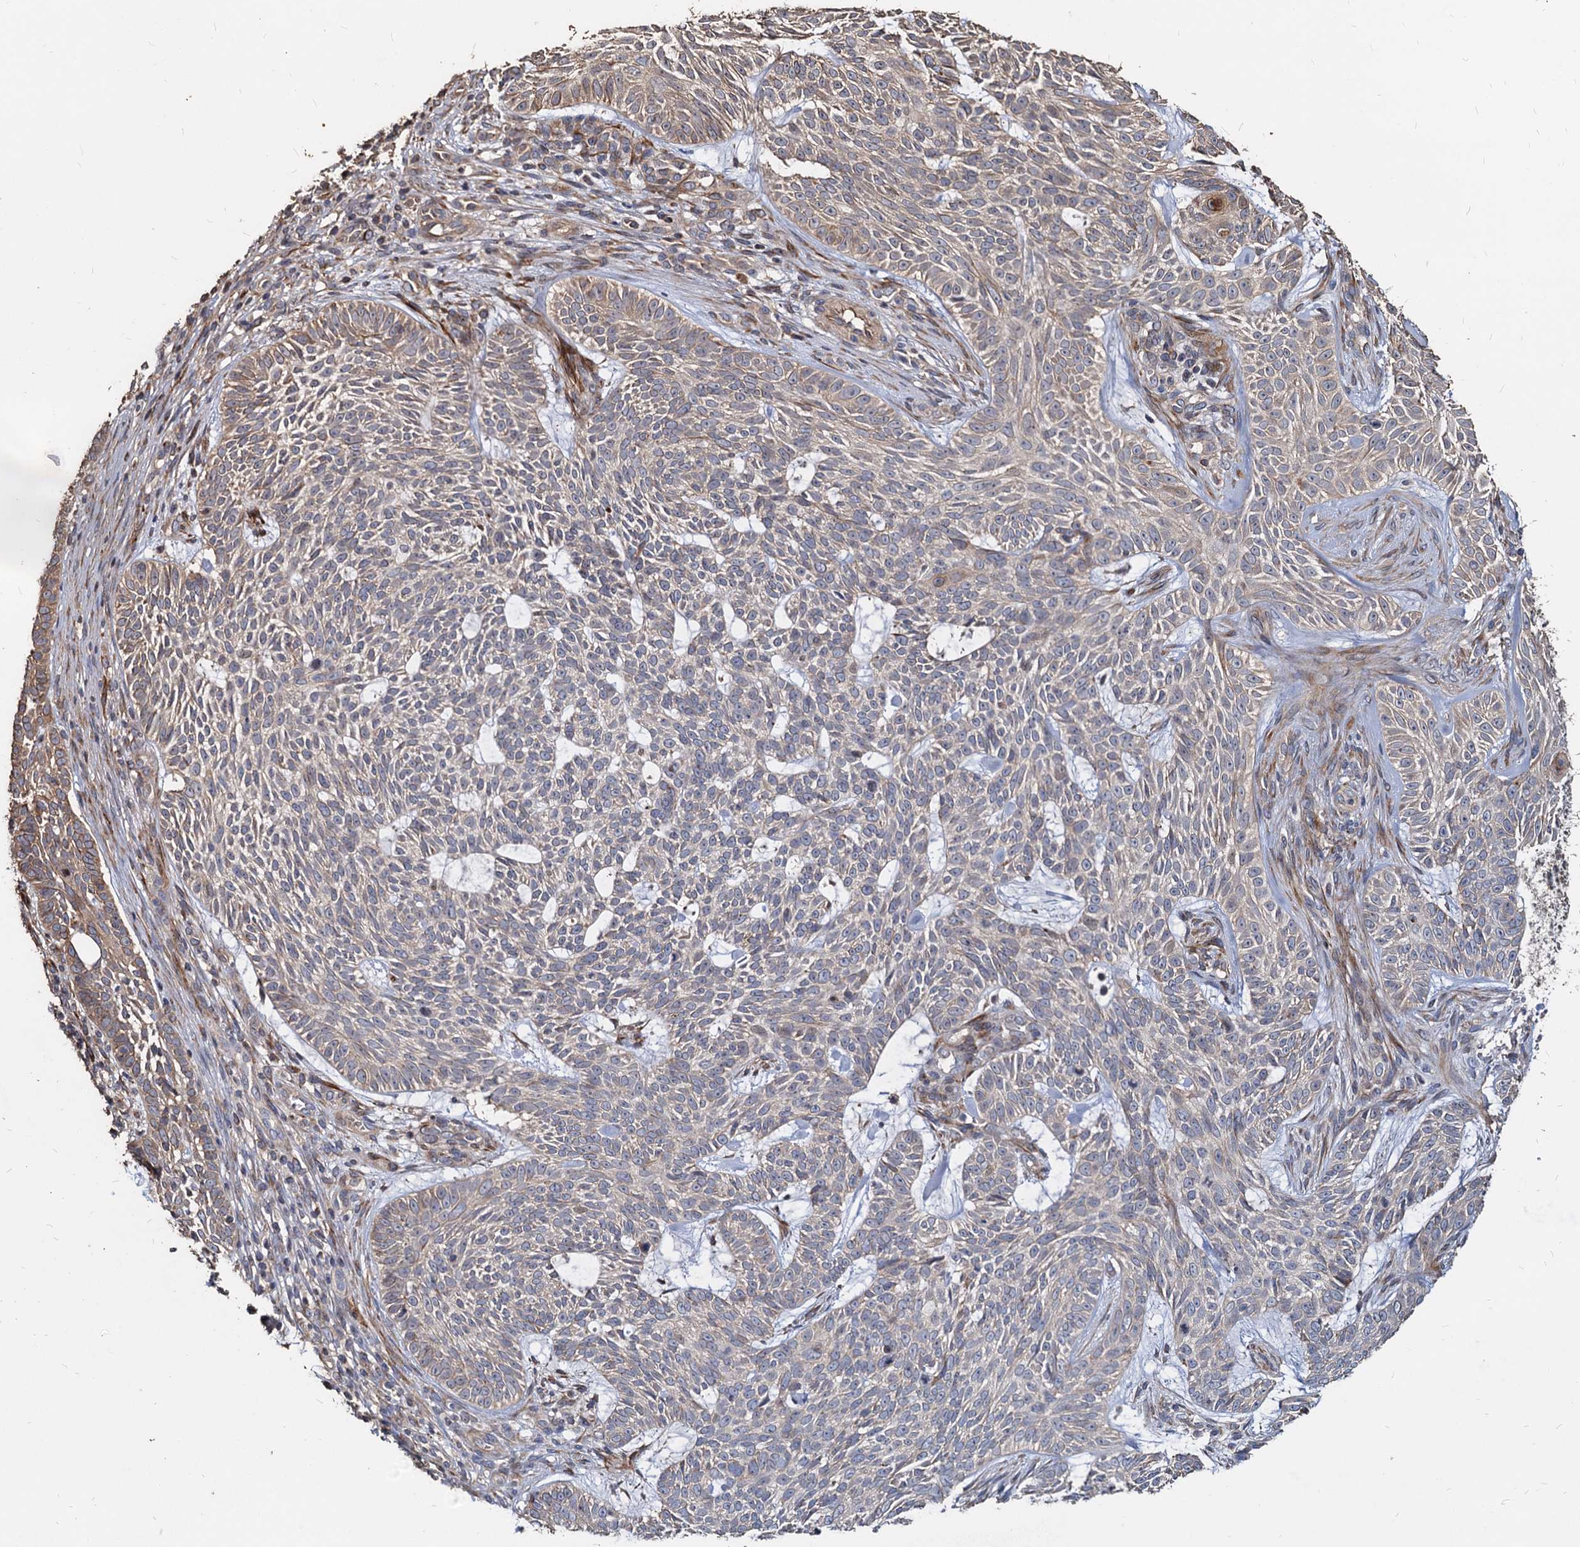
{"staining": {"intensity": "weak", "quantity": "25%-75%", "location": "cytoplasmic/membranous"}, "tissue": "skin cancer", "cell_type": "Tumor cells", "image_type": "cancer", "snomed": [{"axis": "morphology", "description": "Basal cell carcinoma"}, {"axis": "topography", "description": "Skin"}], "caption": "Immunohistochemical staining of human basal cell carcinoma (skin) shows low levels of weak cytoplasmic/membranous protein staining in about 25%-75% of tumor cells. (DAB IHC, brown staining for protein, blue staining for nuclei).", "gene": "DEPDC4", "patient": {"sex": "male", "age": 75}}